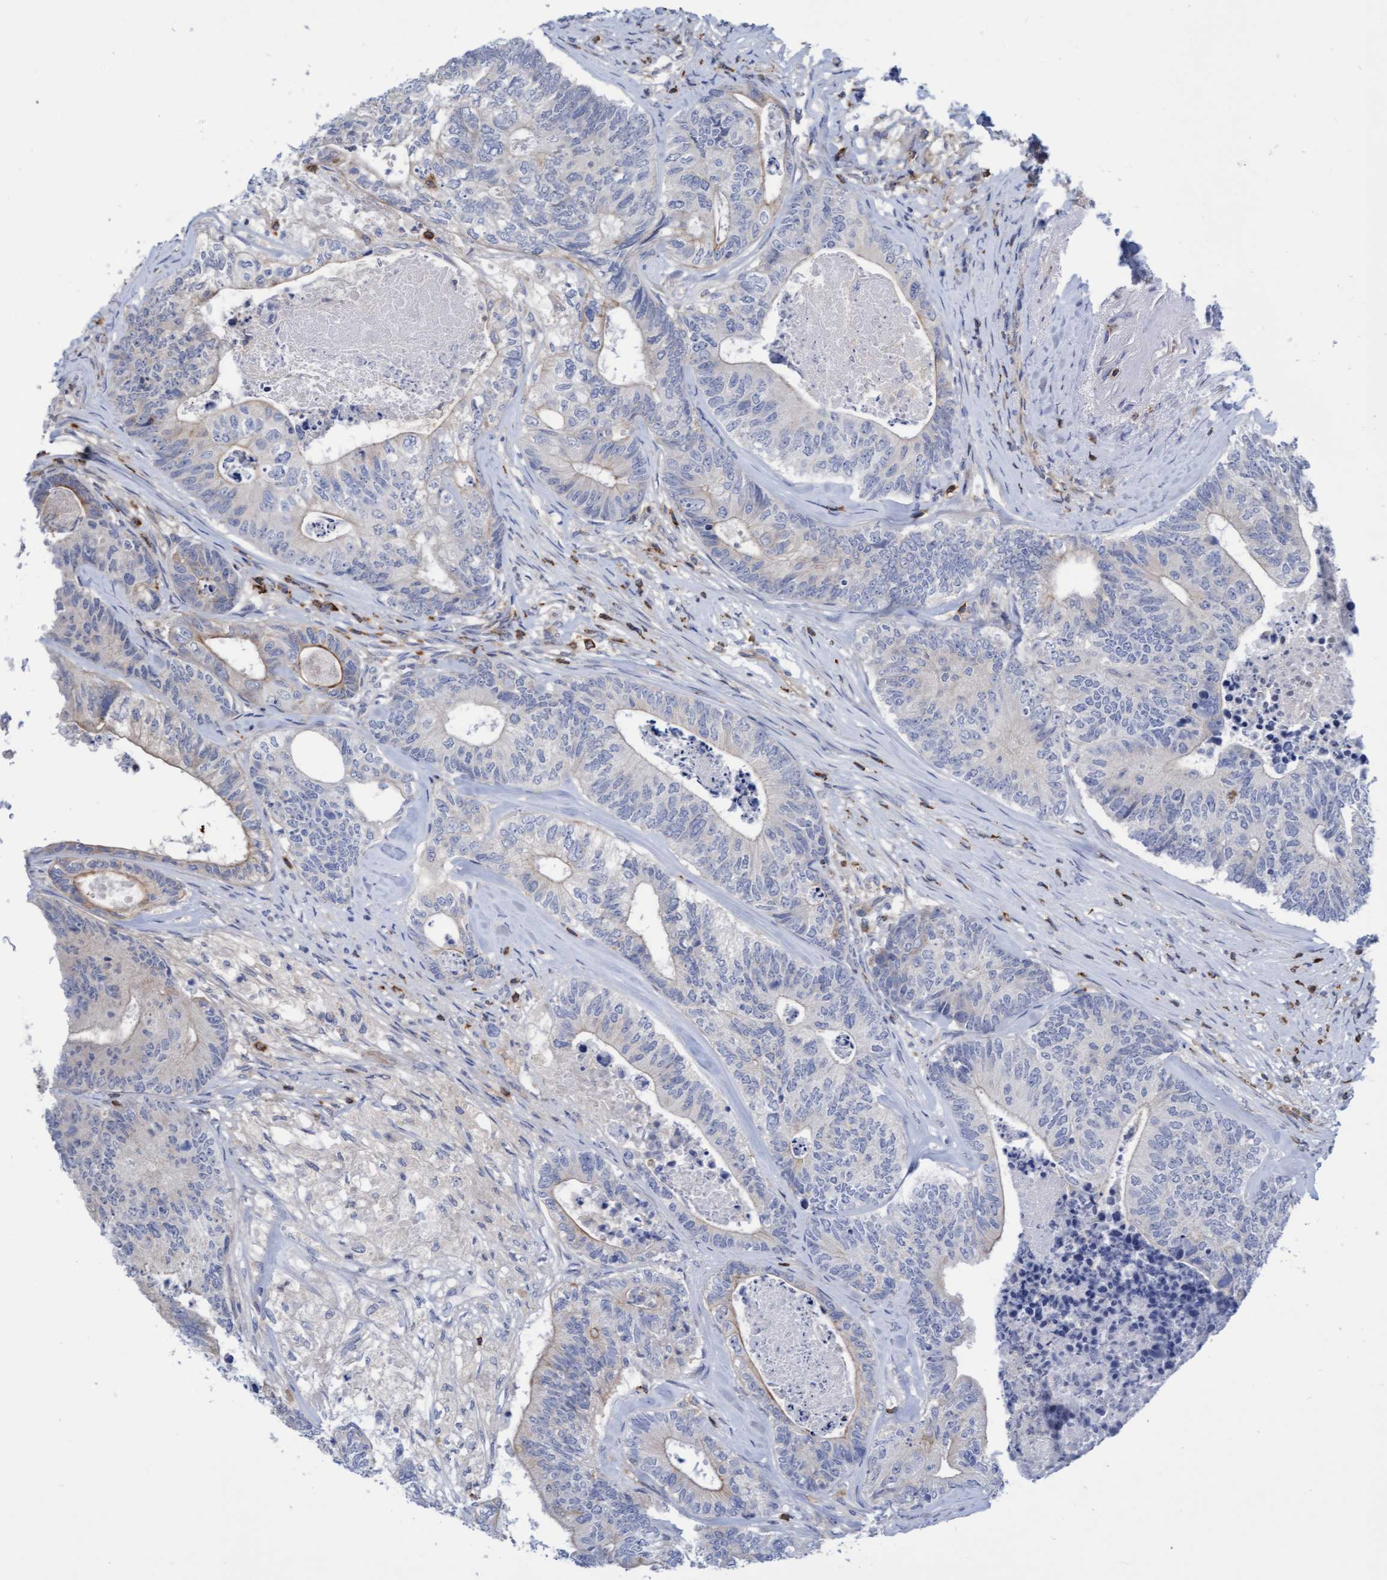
{"staining": {"intensity": "weak", "quantity": "<25%", "location": "cytoplasmic/membranous"}, "tissue": "colorectal cancer", "cell_type": "Tumor cells", "image_type": "cancer", "snomed": [{"axis": "morphology", "description": "Adenocarcinoma, NOS"}, {"axis": "topography", "description": "Colon"}], "caption": "DAB immunohistochemical staining of human colorectal adenocarcinoma exhibits no significant expression in tumor cells. (Brightfield microscopy of DAB immunohistochemistry (IHC) at high magnification).", "gene": "FNBP1", "patient": {"sex": "female", "age": 67}}